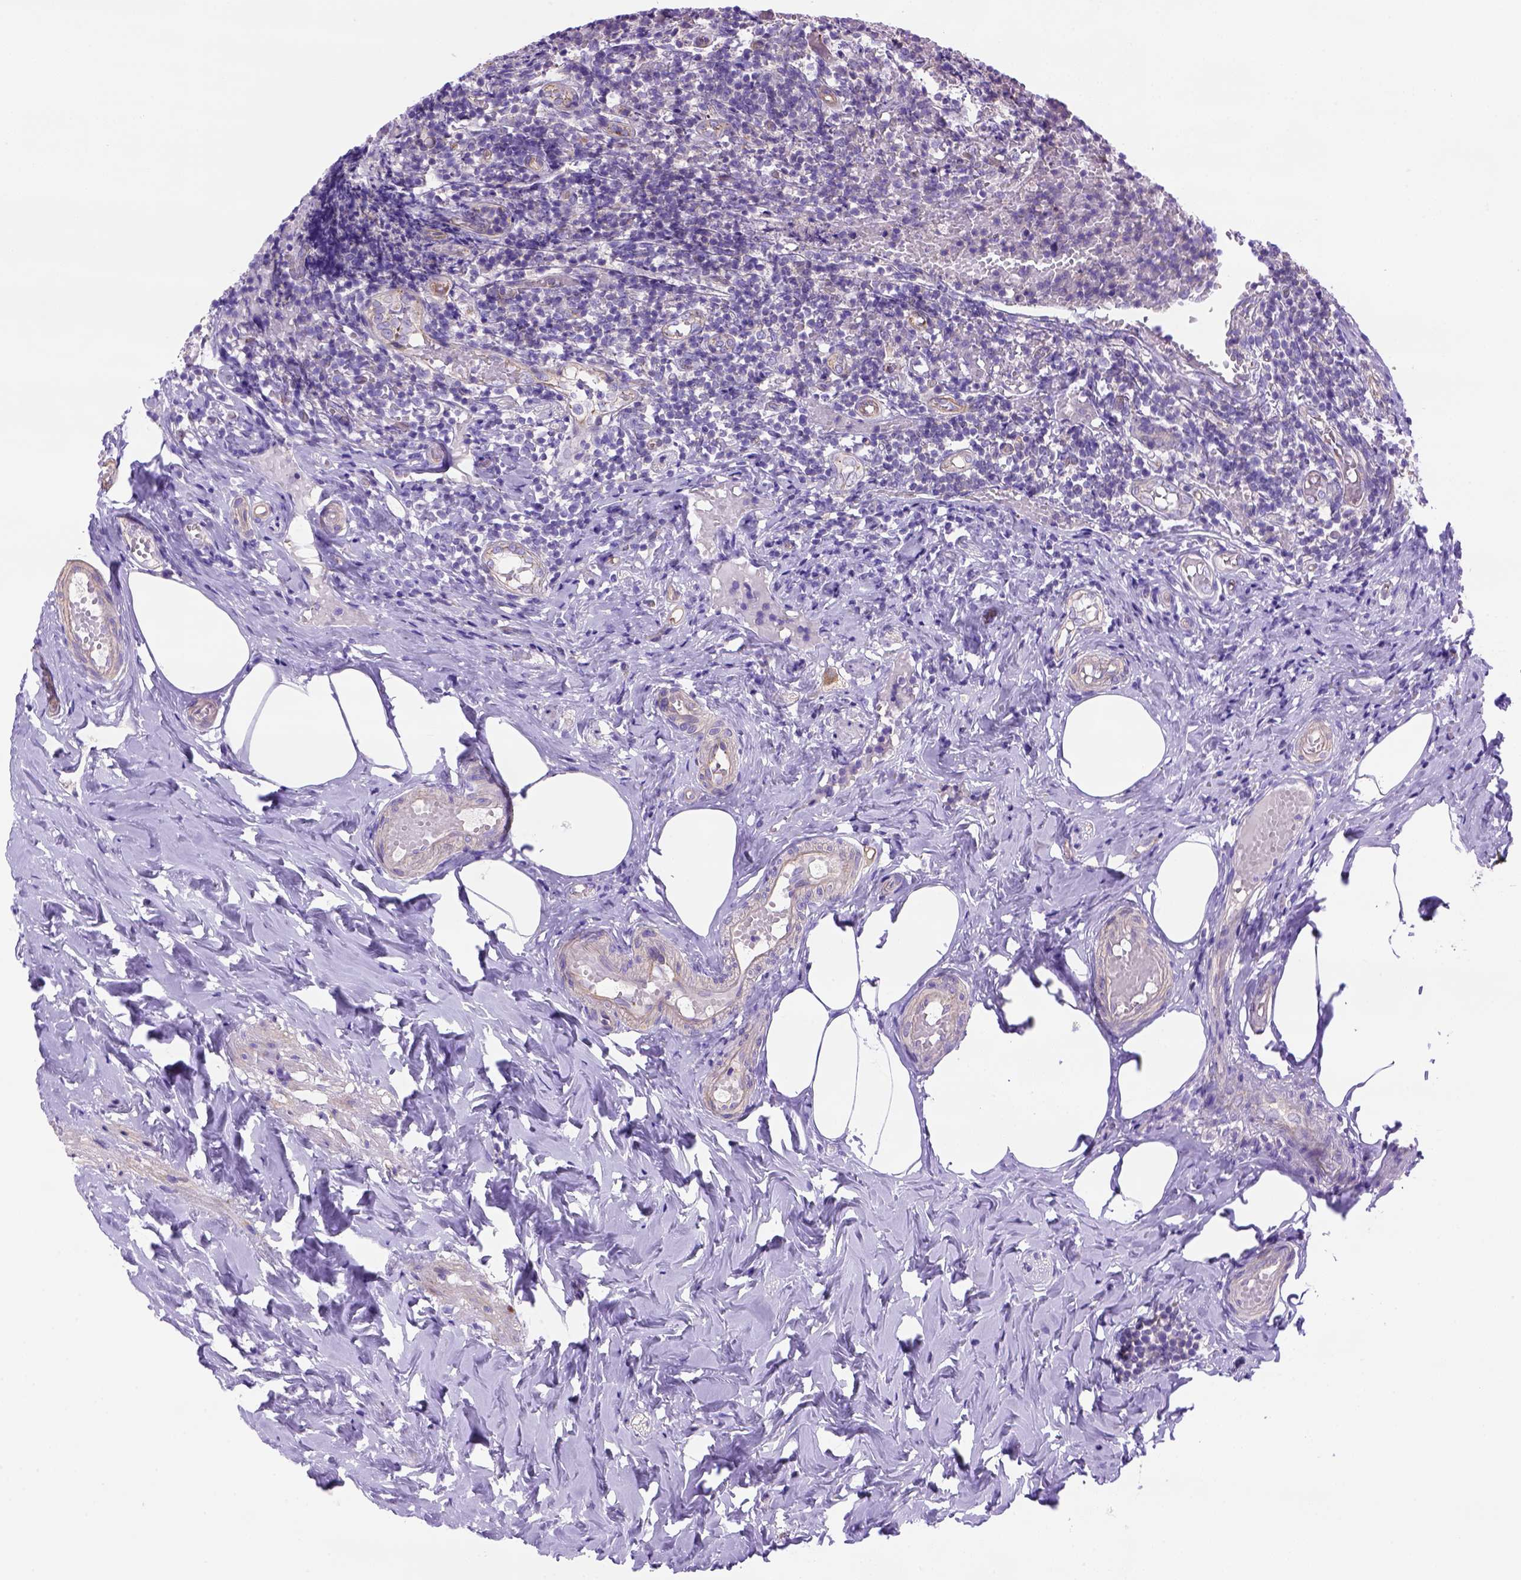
{"staining": {"intensity": "strong", "quantity": ">75%", "location": "cytoplasmic/membranous"}, "tissue": "appendix", "cell_type": "Glandular cells", "image_type": "normal", "snomed": [{"axis": "morphology", "description": "Normal tissue, NOS"}, {"axis": "topography", "description": "Appendix"}], "caption": "The micrograph shows staining of benign appendix, revealing strong cytoplasmic/membranous protein expression (brown color) within glandular cells.", "gene": "PEX12", "patient": {"sex": "female", "age": 32}}